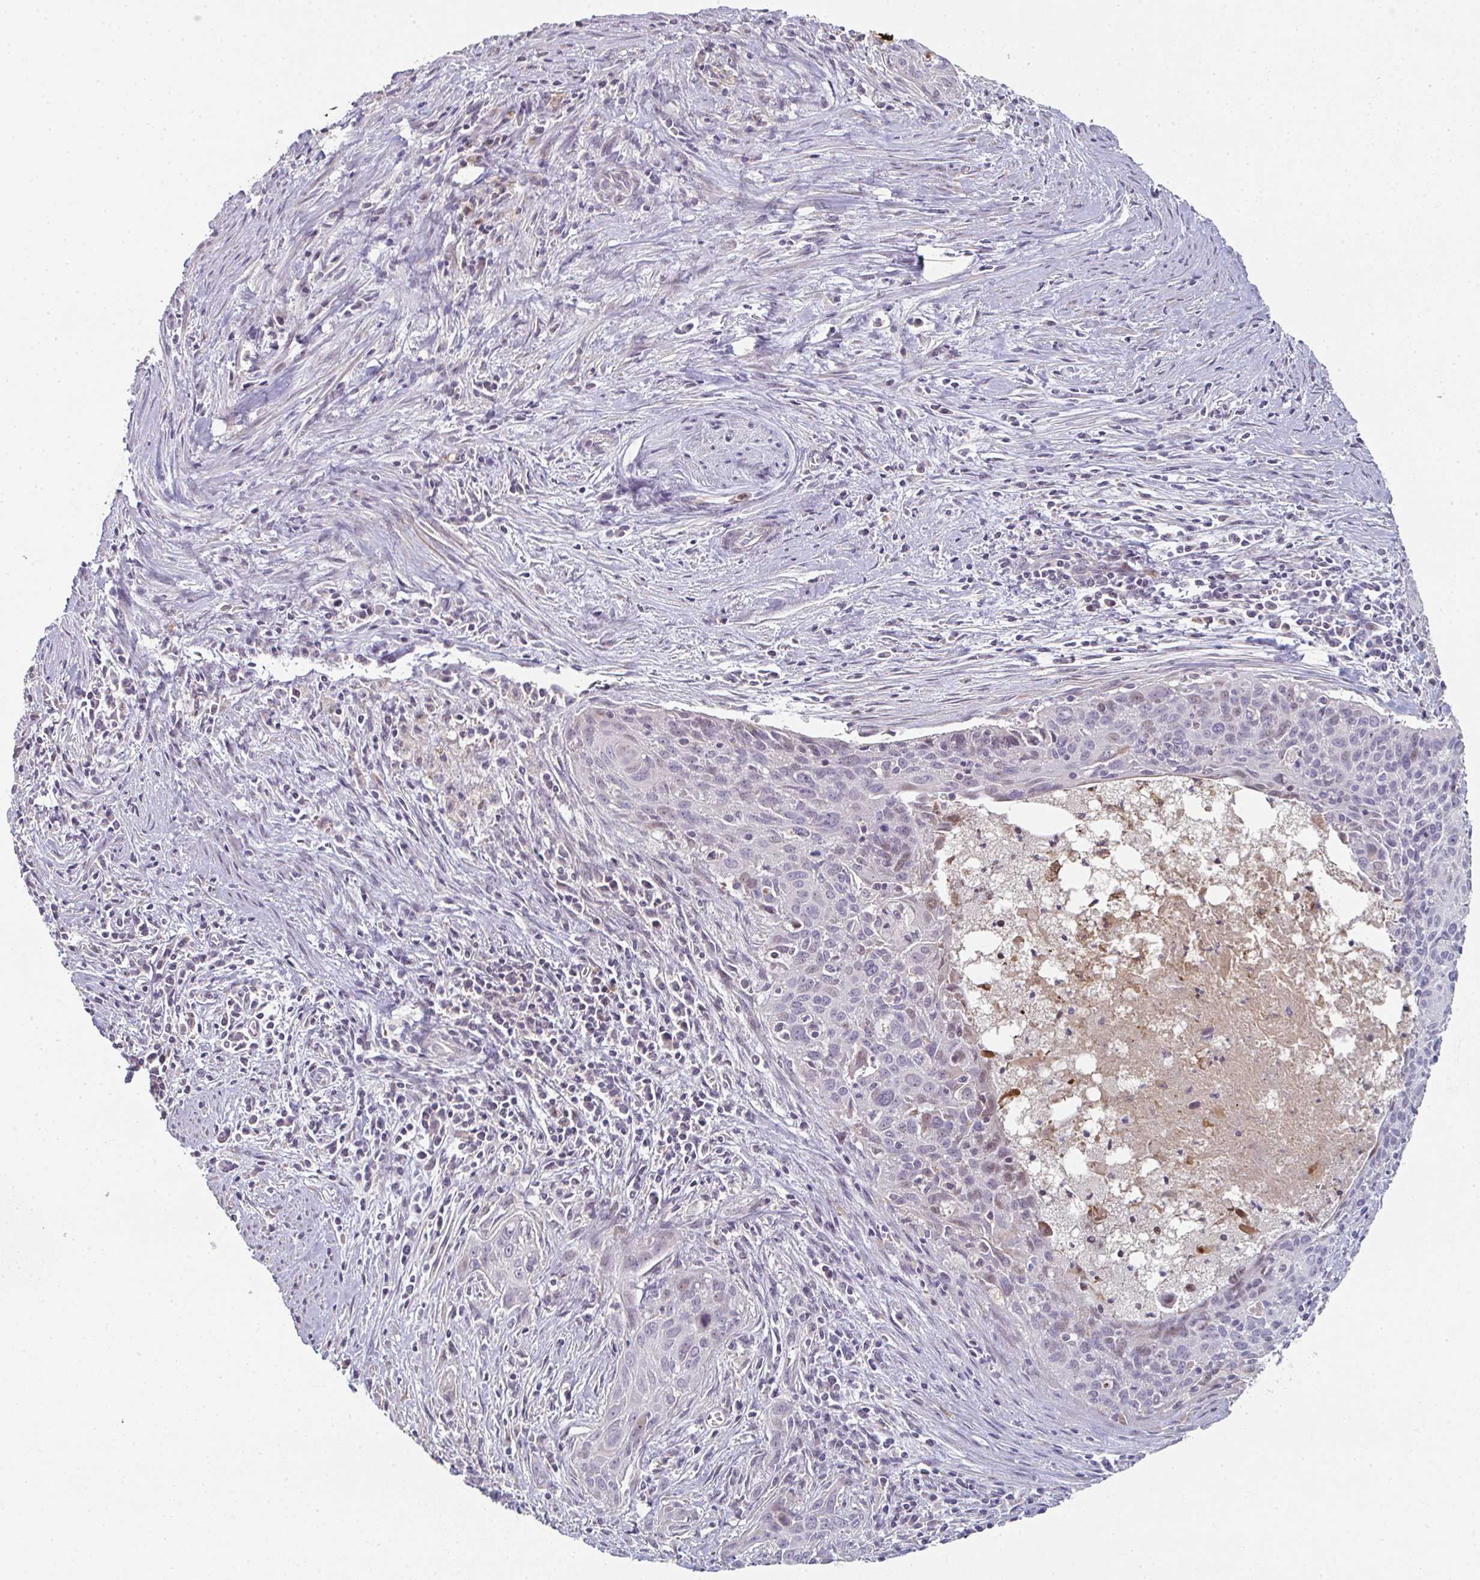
{"staining": {"intensity": "negative", "quantity": "none", "location": "none"}, "tissue": "cervical cancer", "cell_type": "Tumor cells", "image_type": "cancer", "snomed": [{"axis": "morphology", "description": "Squamous cell carcinoma, NOS"}, {"axis": "topography", "description": "Cervix"}], "caption": "This is an immunohistochemistry (IHC) image of squamous cell carcinoma (cervical). There is no expression in tumor cells.", "gene": "A1CF", "patient": {"sex": "female", "age": 55}}